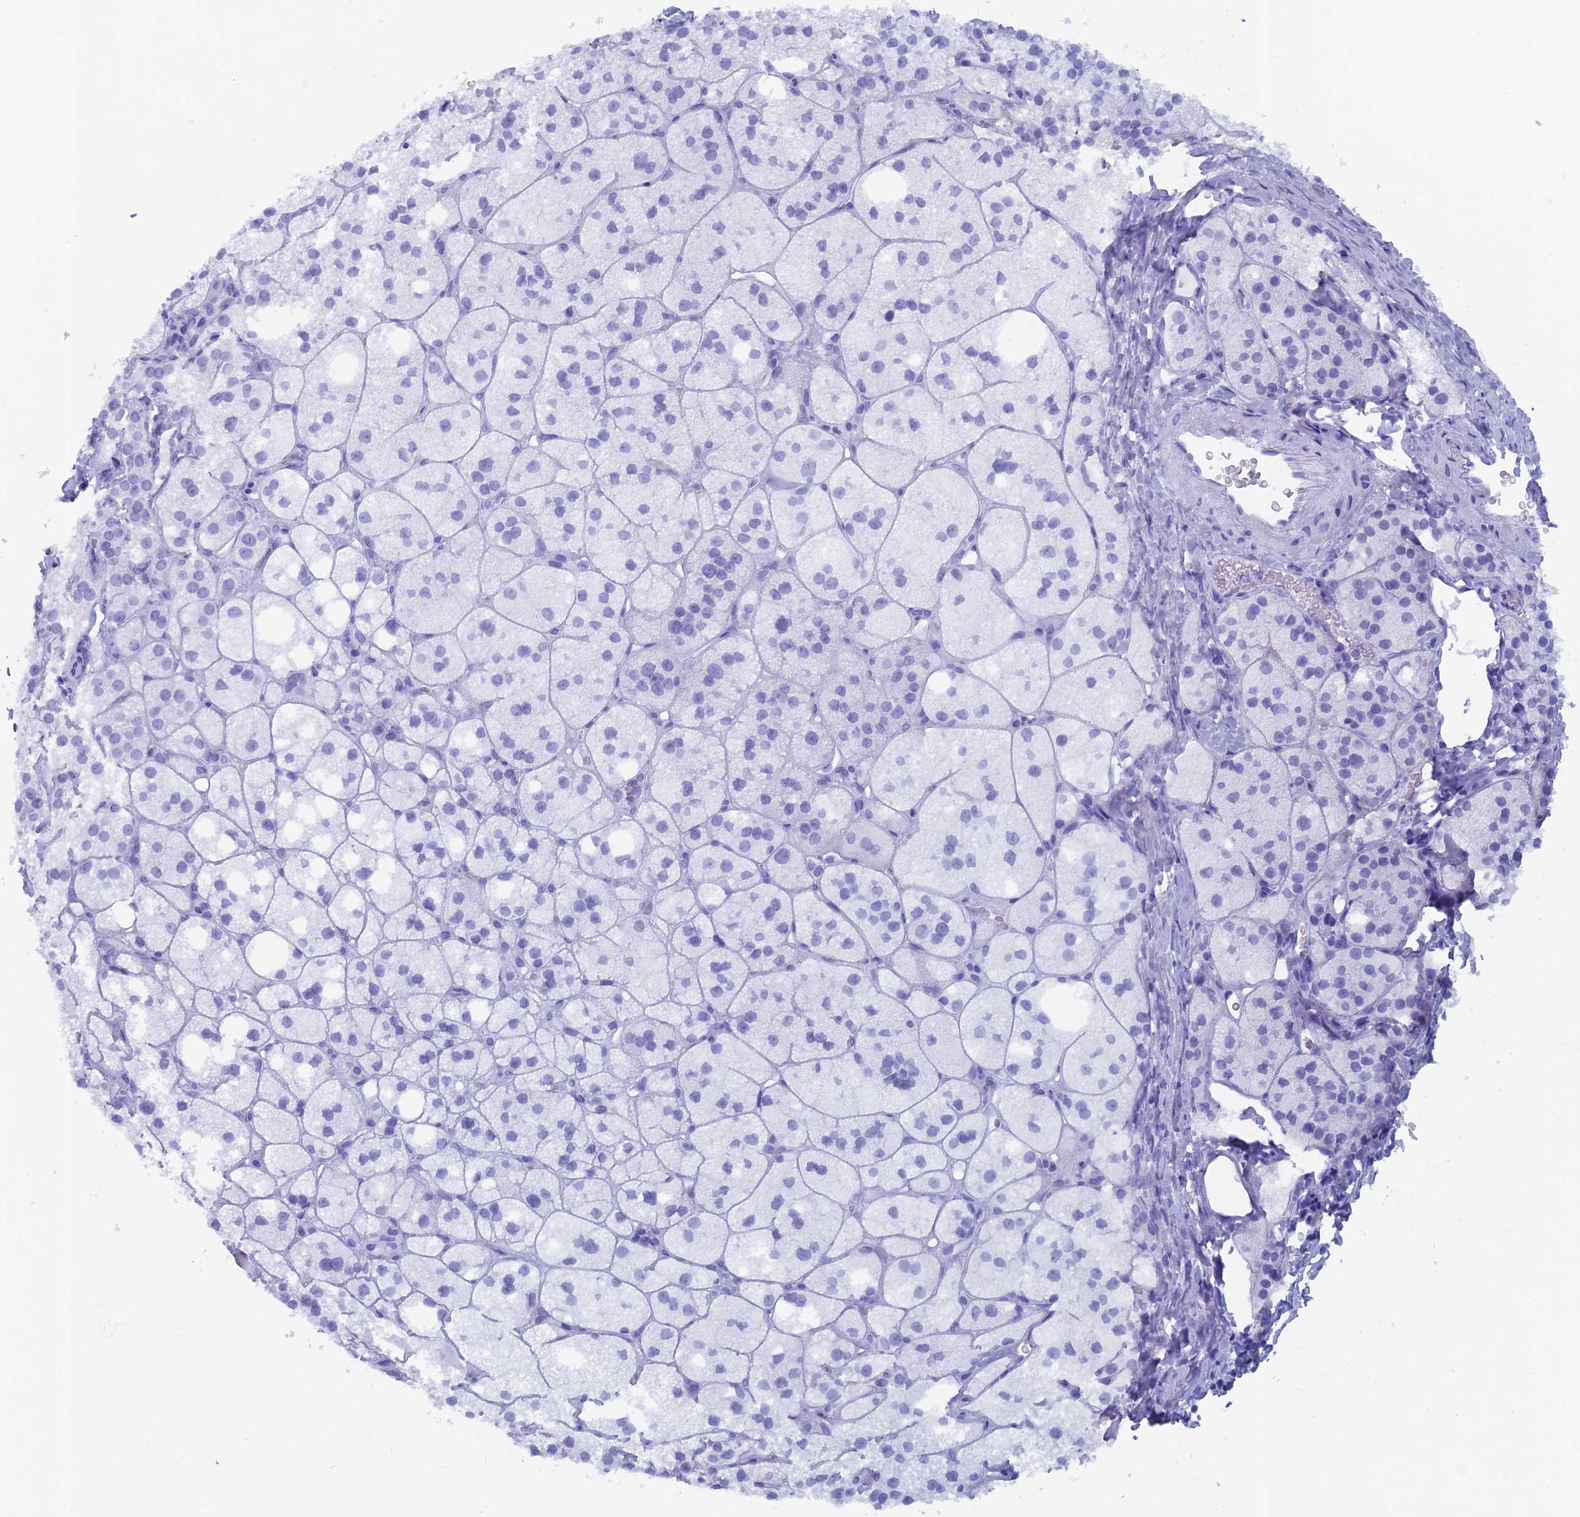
{"staining": {"intensity": "negative", "quantity": "none", "location": "none"}, "tissue": "adrenal gland", "cell_type": "Glandular cells", "image_type": "normal", "snomed": [{"axis": "morphology", "description": "Normal tissue, NOS"}, {"axis": "topography", "description": "Adrenal gland"}], "caption": "The immunohistochemistry photomicrograph has no significant expression in glandular cells of adrenal gland.", "gene": "CAPS", "patient": {"sex": "male", "age": 61}}